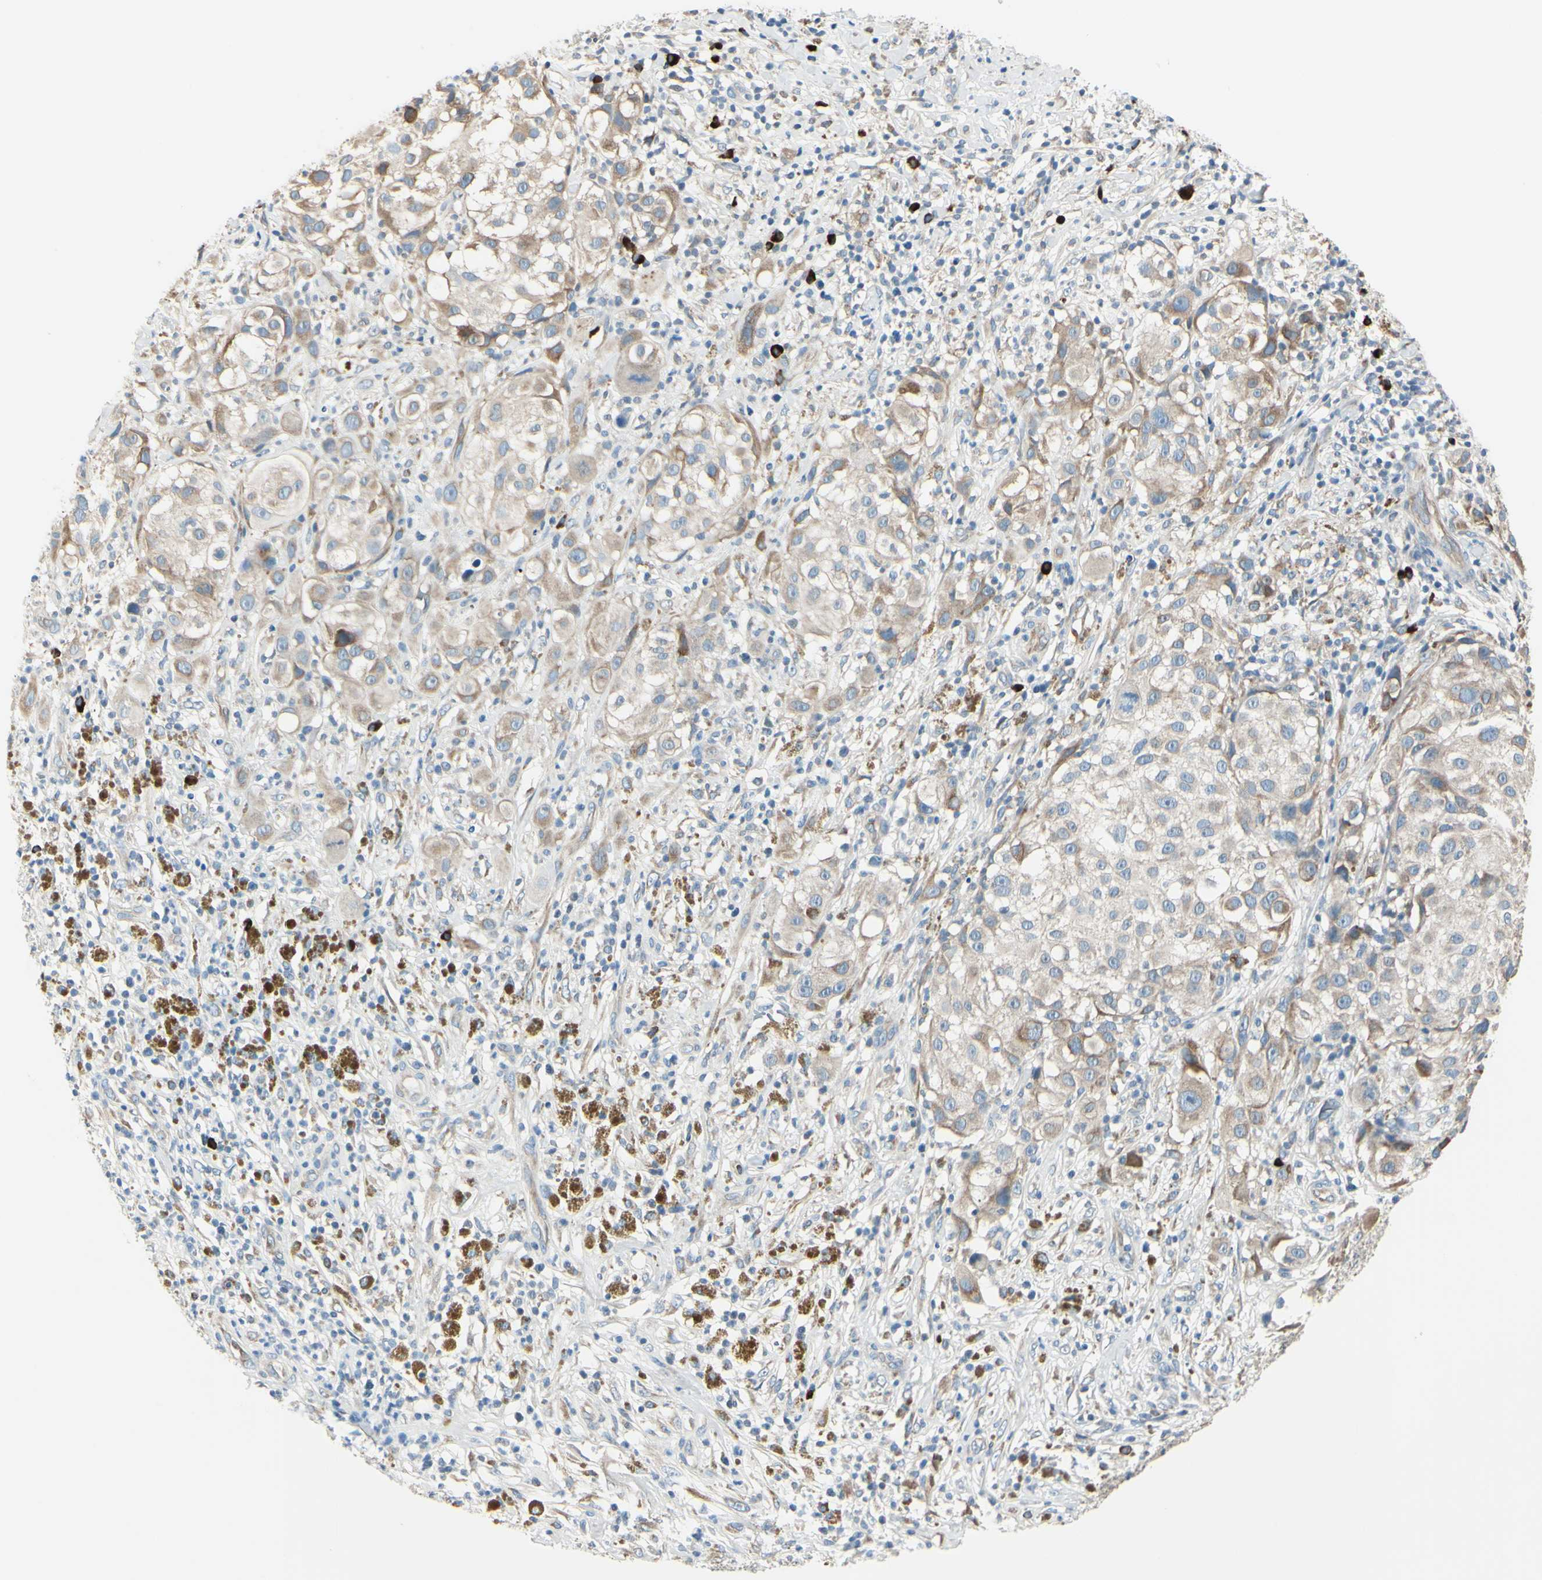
{"staining": {"intensity": "weak", "quantity": ">75%", "location": "cytoplasmic/membranous"}, "tissue": "melanoma", "cell_type": "Tumor cells", "image_type": "cancer", "snomed": [{"axis": "morphology", "description": "Necrosis, NOS"}, {"axis": "morphology", "description": "Malignant melanoma, NOS"}, {"axis": "topography", "description": "Skin"}], "caption": "The image demonstrates a brown stain indicating the presence of a protein in the cytoplasmic/membranous of tumor cells in malignant melanoma.", "gene": "SELENOS", "patient": {"sex": "female", "age": 87}}